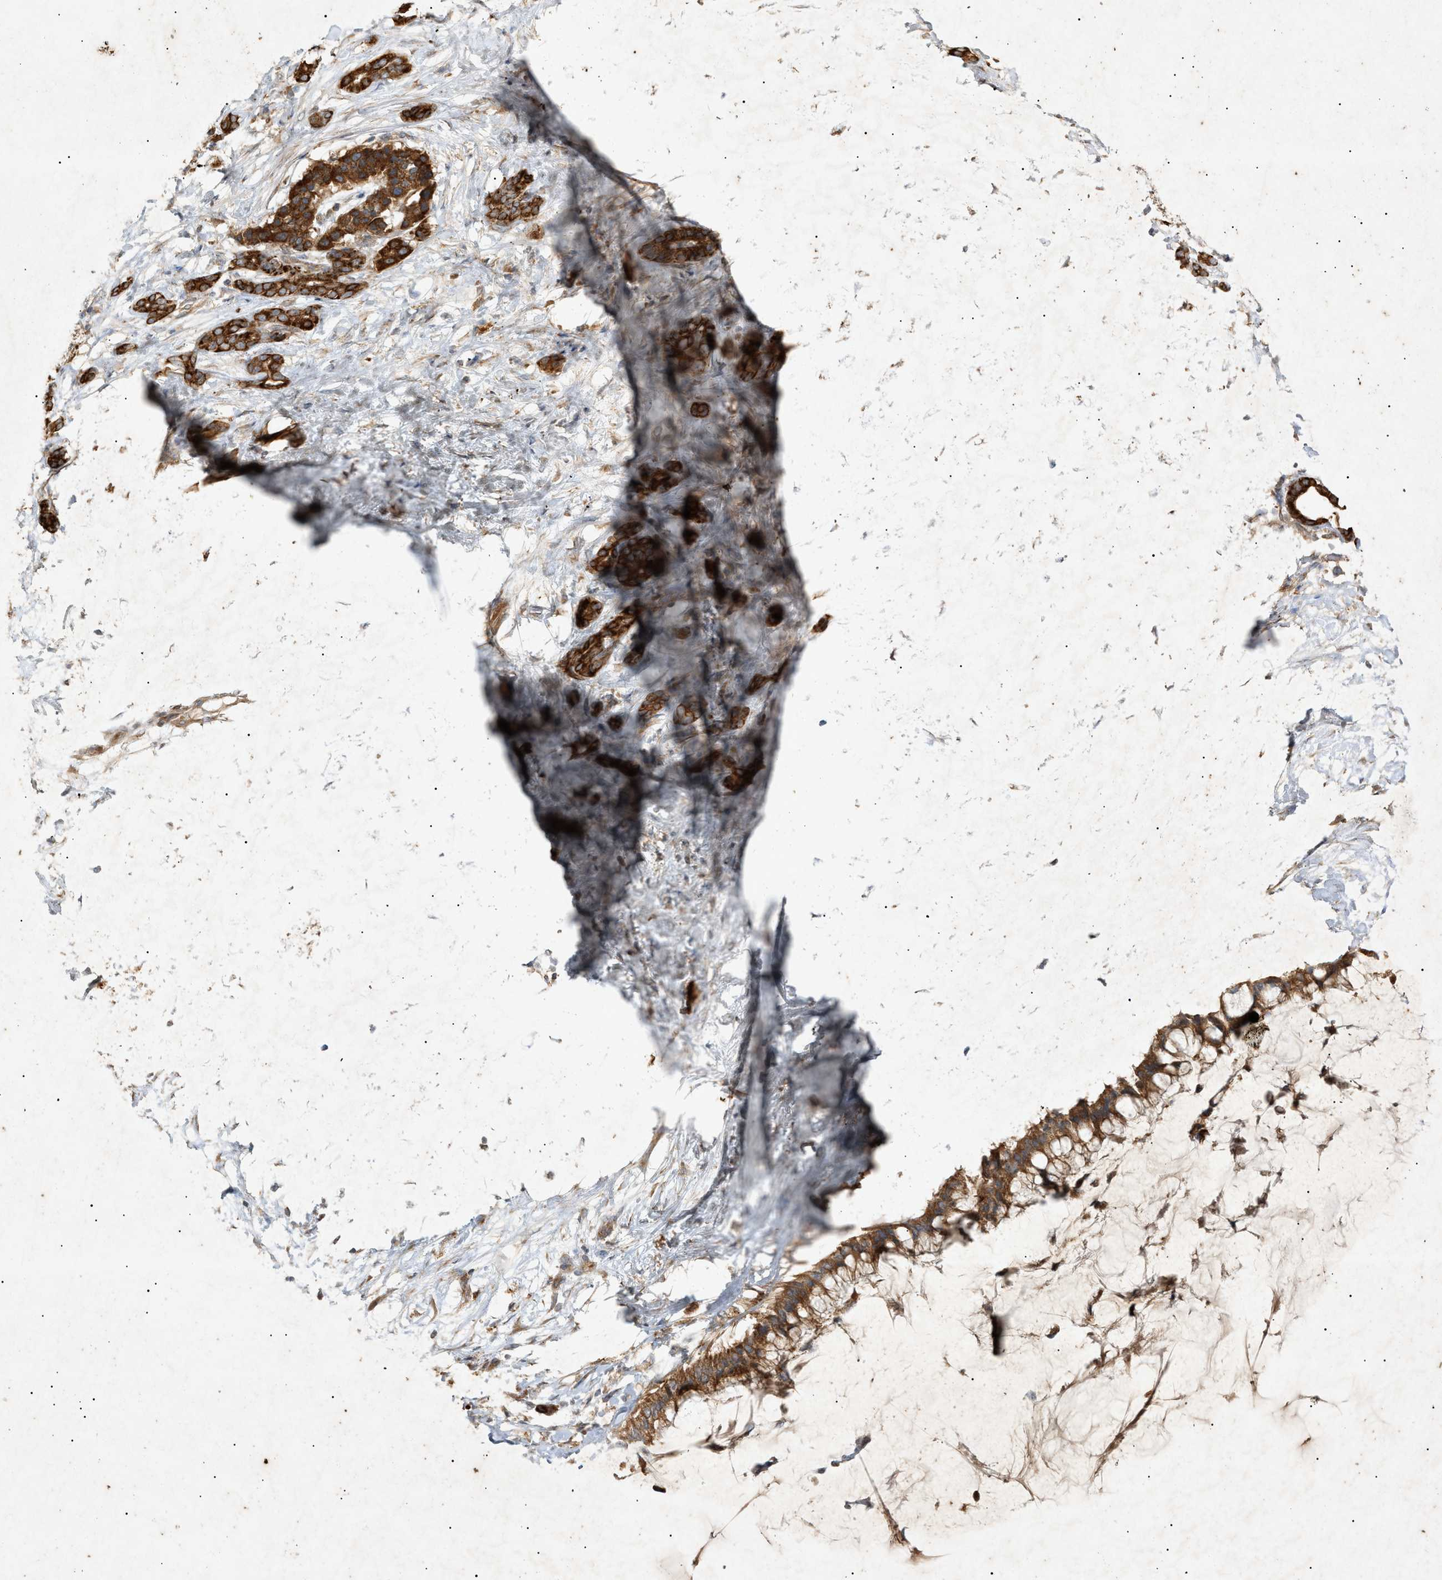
{"staining": {"intensity": "strong", "quantity": ">75%", "location": "cytoplasmic/membranous"}, "tissue": "pancreatic cancer", "cell_type": "Tumor cells", "image_type": "cancer", "snomed": [{"axis": "morphology", "description": "Adenocarcinoma, NOS"}, {"axis": "topography", "description": "Pancreas"}], "caption": "IHC (DAB (3,3'-diaminobenzidine)) staining of pancreatic cancer (adenocarcinoma) demonstrates strong cytoplasmic/membranous protein expression in approximately >75% of tumor cells.", "gene": "MTCH1", "patient": {"sex": "male", "age": 41}}